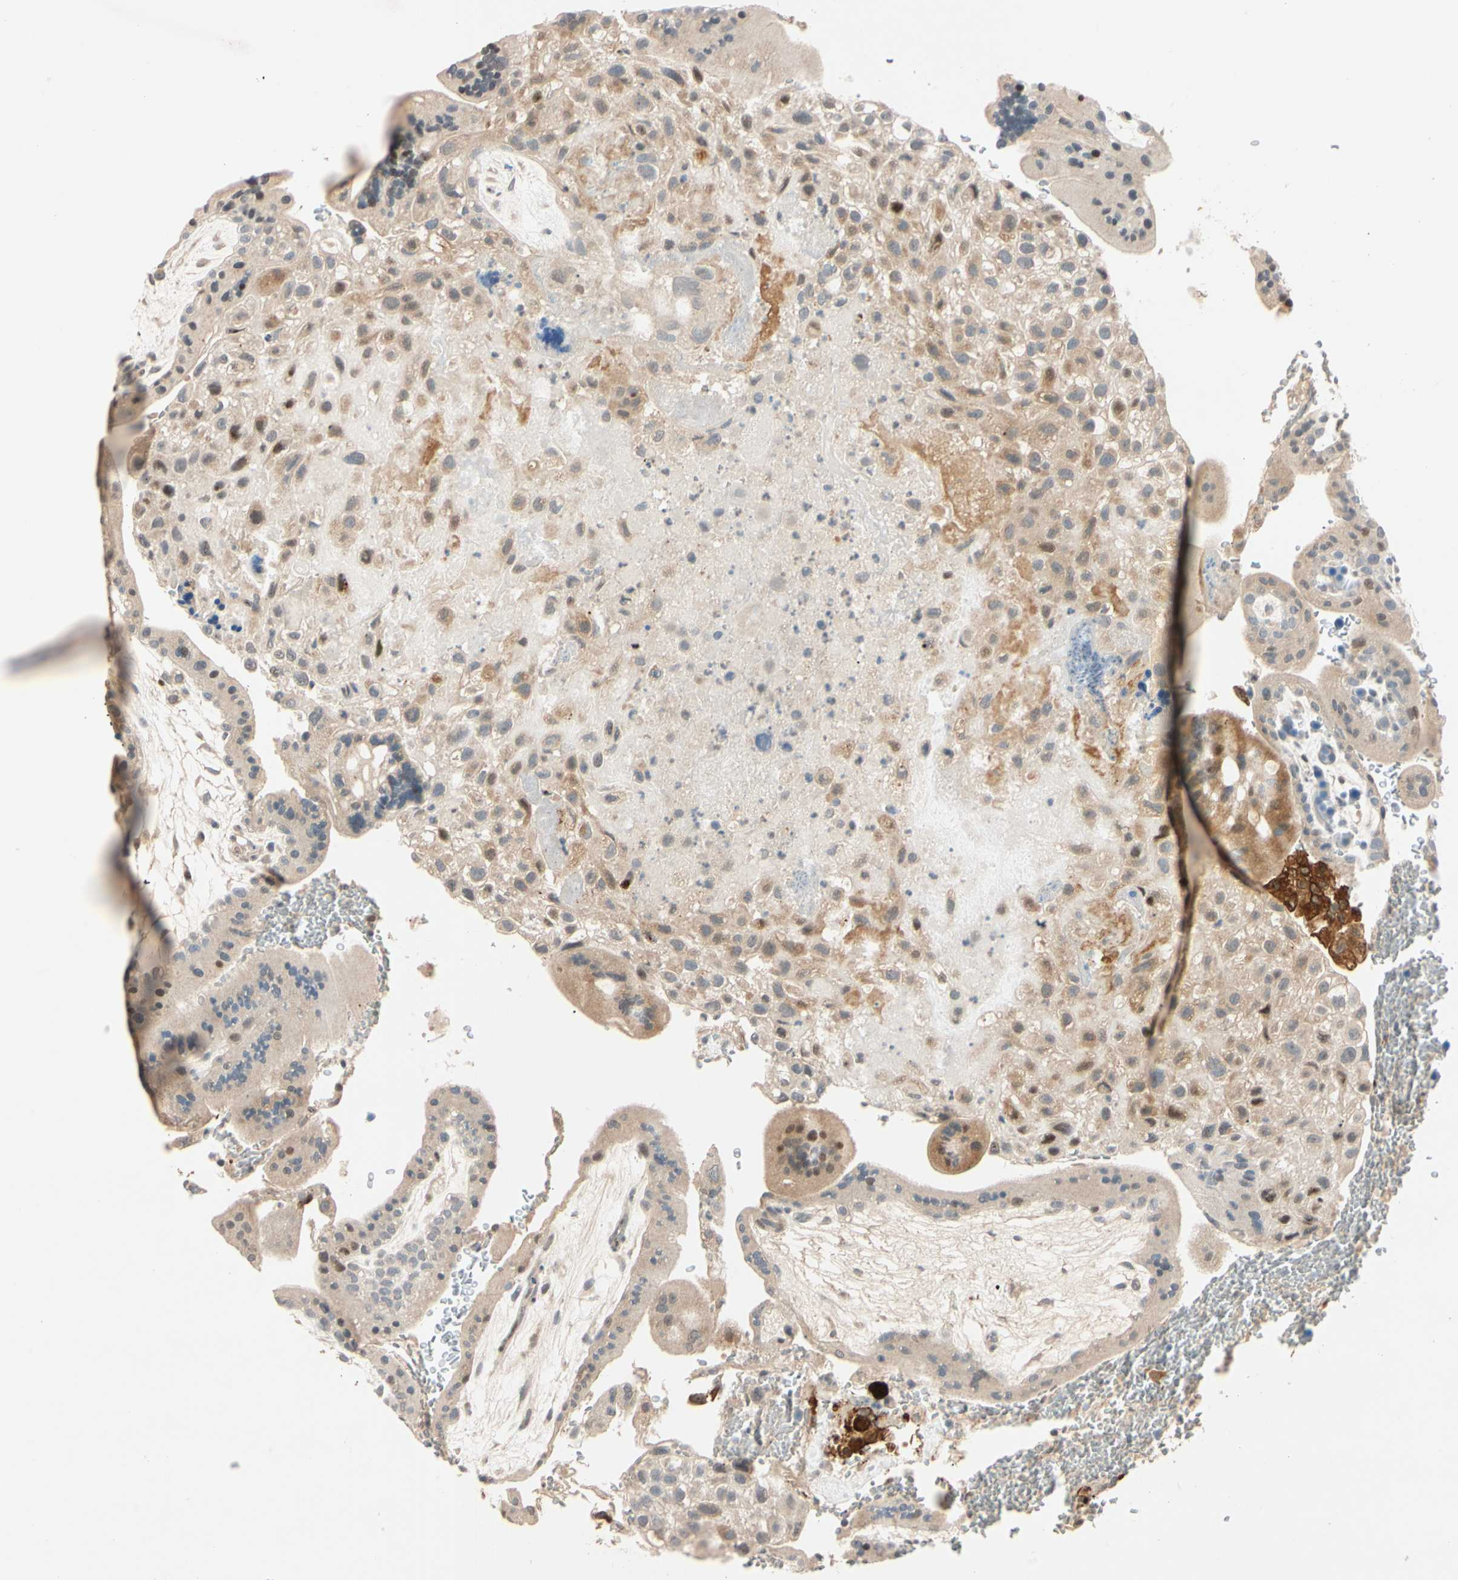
{"staining": {"intensity": "weak", "quantity": "25%-75%", "location": "cytoplasmic/membranous"}, "tissue": "placenta", "cell_type": "Decidual cells", "image_type": "normal", "snomed": [{"axis": "morphology", "description": "Normal tissue, NOS"}, {"axis": "topography", "description": "Placenta"}], "caption": "Protein expression by immunohistochemistry (IHC) reveals weak cytoplasmic/membranous staining in about 25%-75% of decidual cells in unremarkable placenta.", "gene": "ACSL5", "patient": {"sex": "female", "age": 35}}